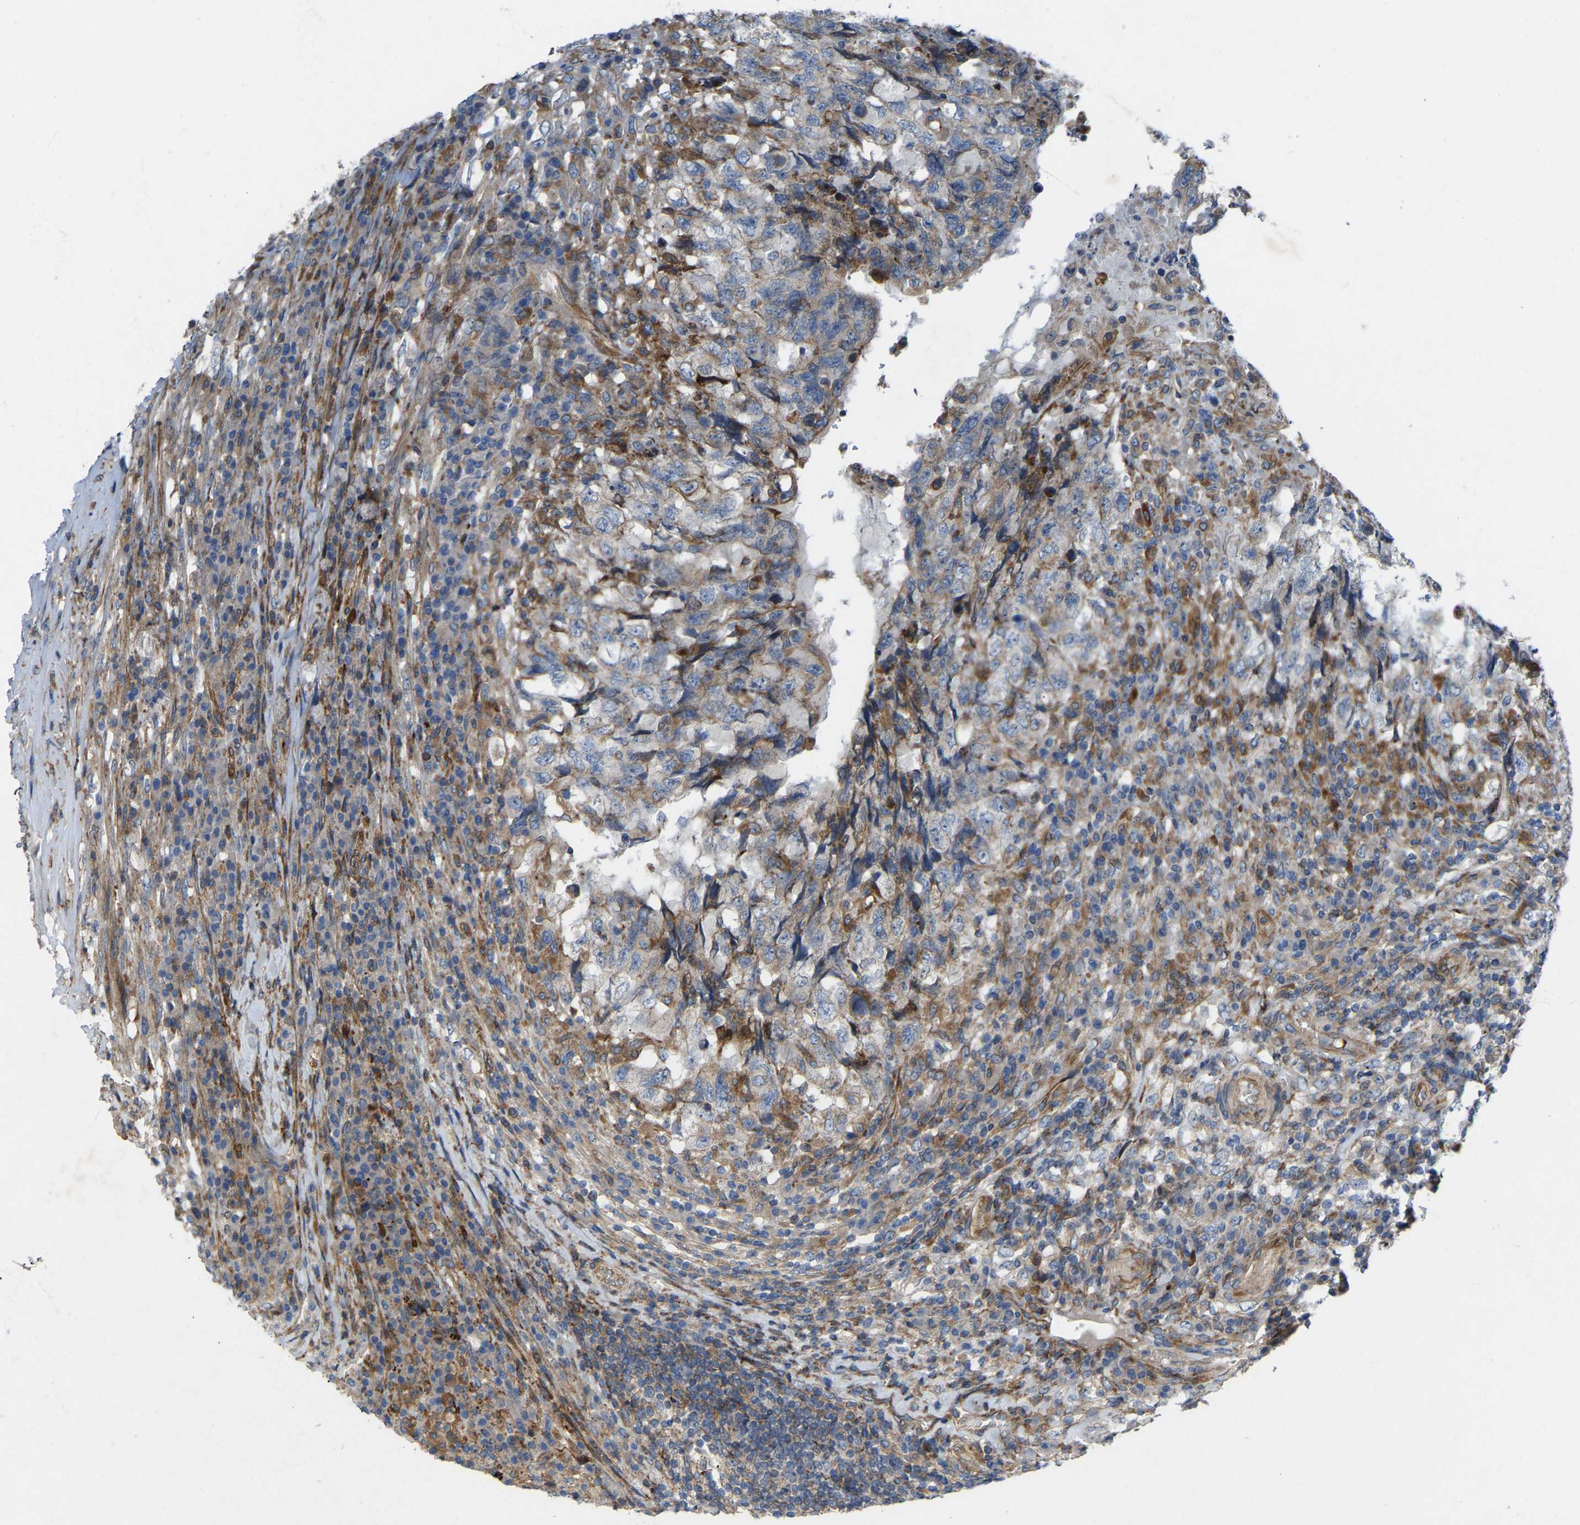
{"staining": {"intensity": "moderate", "quantity": "25%-75%", "location": "cytoplasmic/membranous"}, "tissue": "testis cancer", "cell_type": "Tumor cells", "image_type": "cancer", "snomed": [{"axis": "morphology", "description": "Necrosis, NOS"}, {"axis": "morphology", "description": "Carcinoma, Embryonal, NOS"}, {"axis": "topography", "description": "Testis"}], "caption": "Moderate cytoplasmic/membranous positivity is identified in approximately 25%-75% of tumor cells in embryonal carcinoma (testis).", "gene": "TOR1B", "patient": {"sex": "male", "age": 19}}